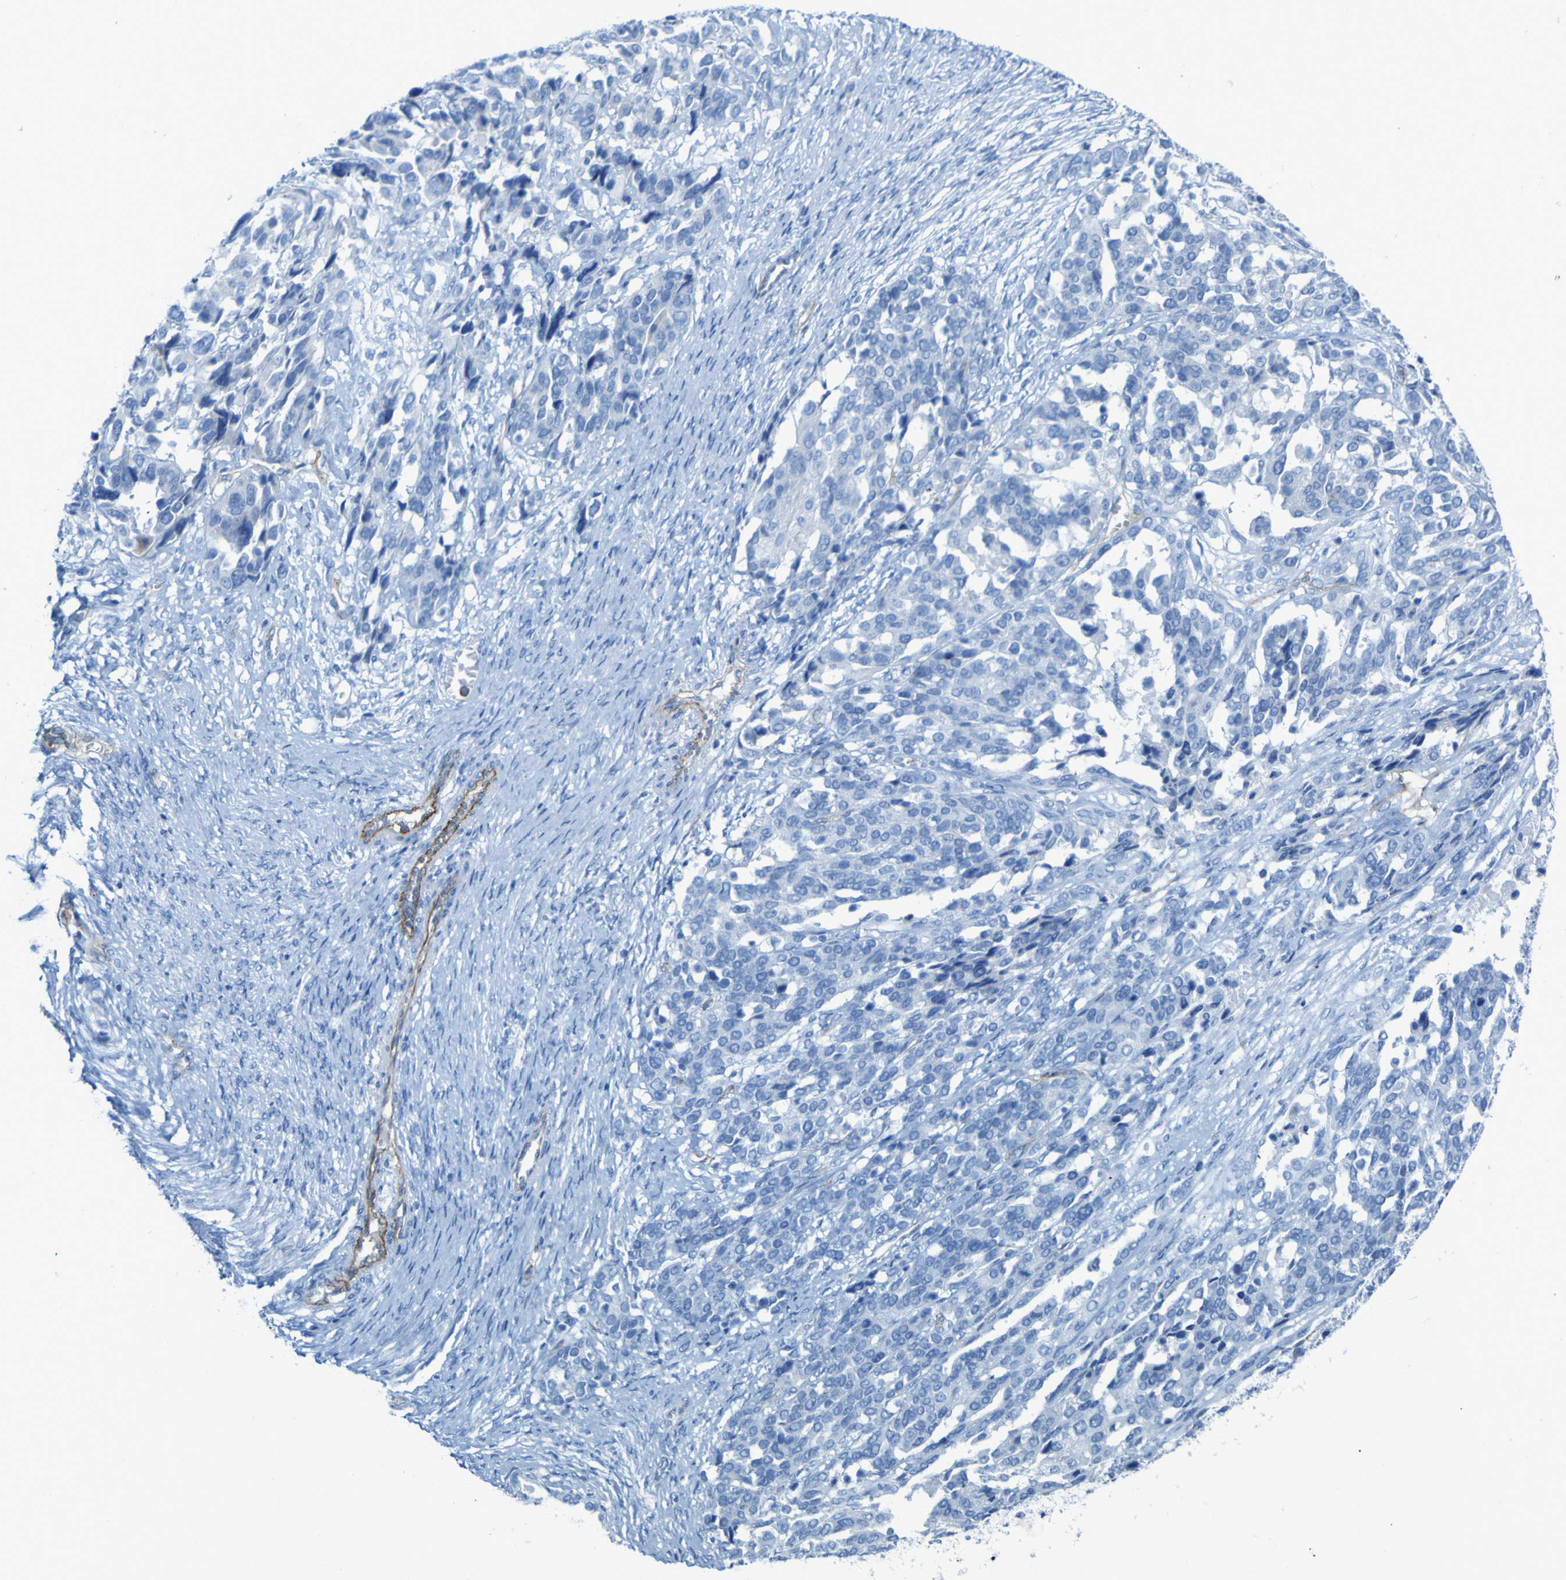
{"staining": {"intensity": "negative", "quantity": "none", "location": "none"}, "tissue": "ovarian cancer", "cell_type": "Tumor cells", "image_type": "cancer", "snomed": [{"axis": "morphology", "description": "Cystadenocarcinoma, serous, NOS"}, {"axis": "topography", "description": "Ovary"}], "caption": "An immunohistochemistry photomicrograph of ovarian serous cystadenocarcinoma is shown. There is no staining in tumor cells of ovarian serous cystadenocarcinoma.", "gene": "CD93", "patient": {"sex": "female", "age": 44}}